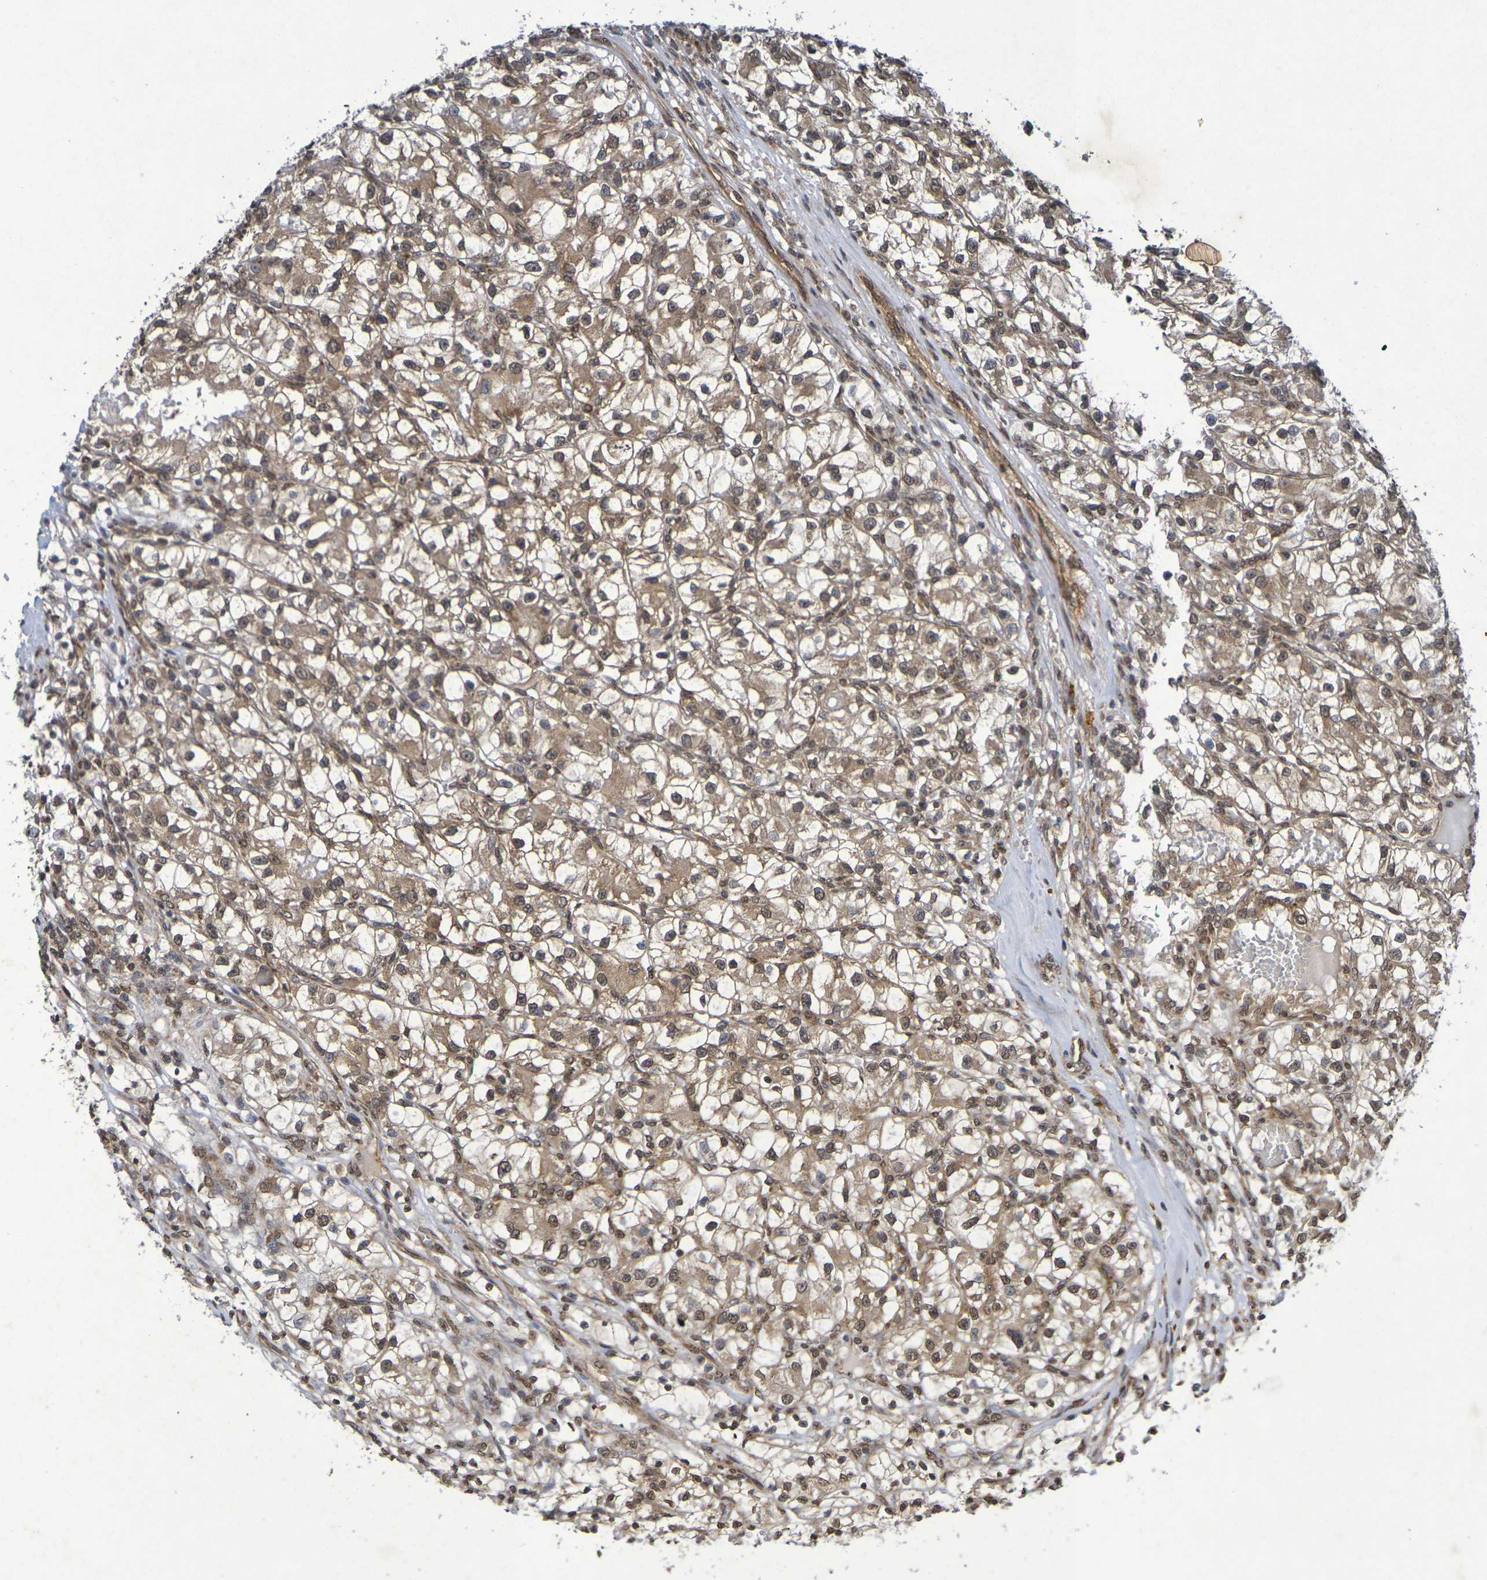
{"staining": {"intensity": "moderate", "quantity": ">75%", "location": "cytoplasmic/membranous,nuclear"}, "tissue": "renal cancer", "cell_type": "Tumor cells", "image_type": "cancer", "snomed": [{"axis": "morphology", "description": "Adenocarcinoma, NOS"}, {"axis": "topography", "description": "Kidney"}], "caption": "Protein analysis of renal cancer (adenocarcinoma) tissue shows moderate cytoplasmic/membranous and nuclear expression in approximately >75% of tumor cells.", "gene": "GUCY1A2", "patient": {"sex": "female", "age": 57}}